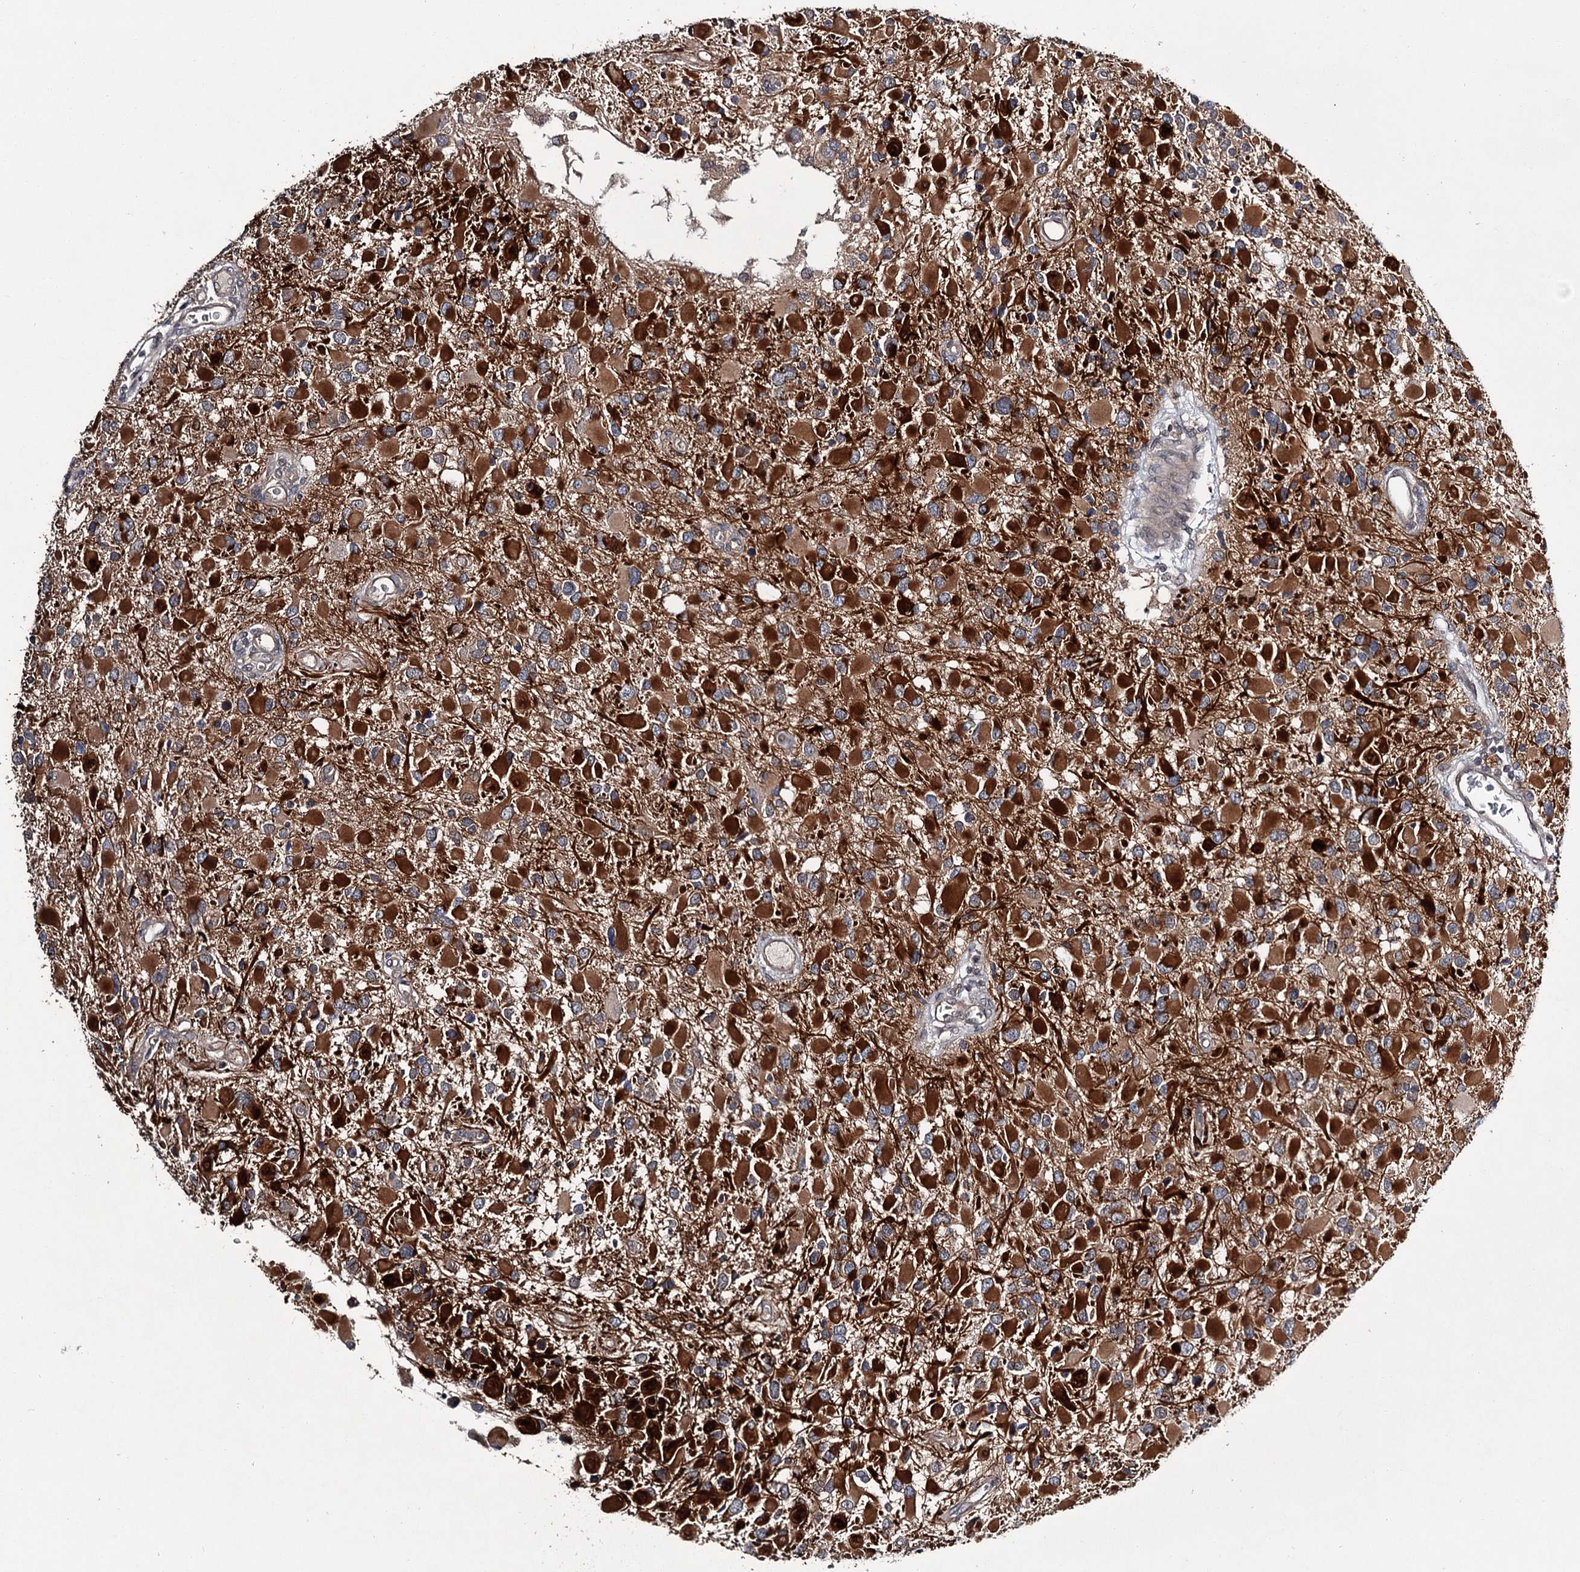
{"staining": {"intensity": "strong", "quantity": ">75%", "location": "cytoplasmic/membranous"}, "tissue": "glioma", "cell_type": "Tumor cells", "image_type": "cancer", "snomed": [{"axis": "morphology", "description": "Glioma, malignant, High grade"}, {"axis": "topography", "description": "Brain"}], "caption": "Protein expression analysis of glioma reveals strong cytoplasmic/membranous positivity in about >75% of tumor cells.", "gene": "DAO", "patient": {"sex": "male", "age": 53}}